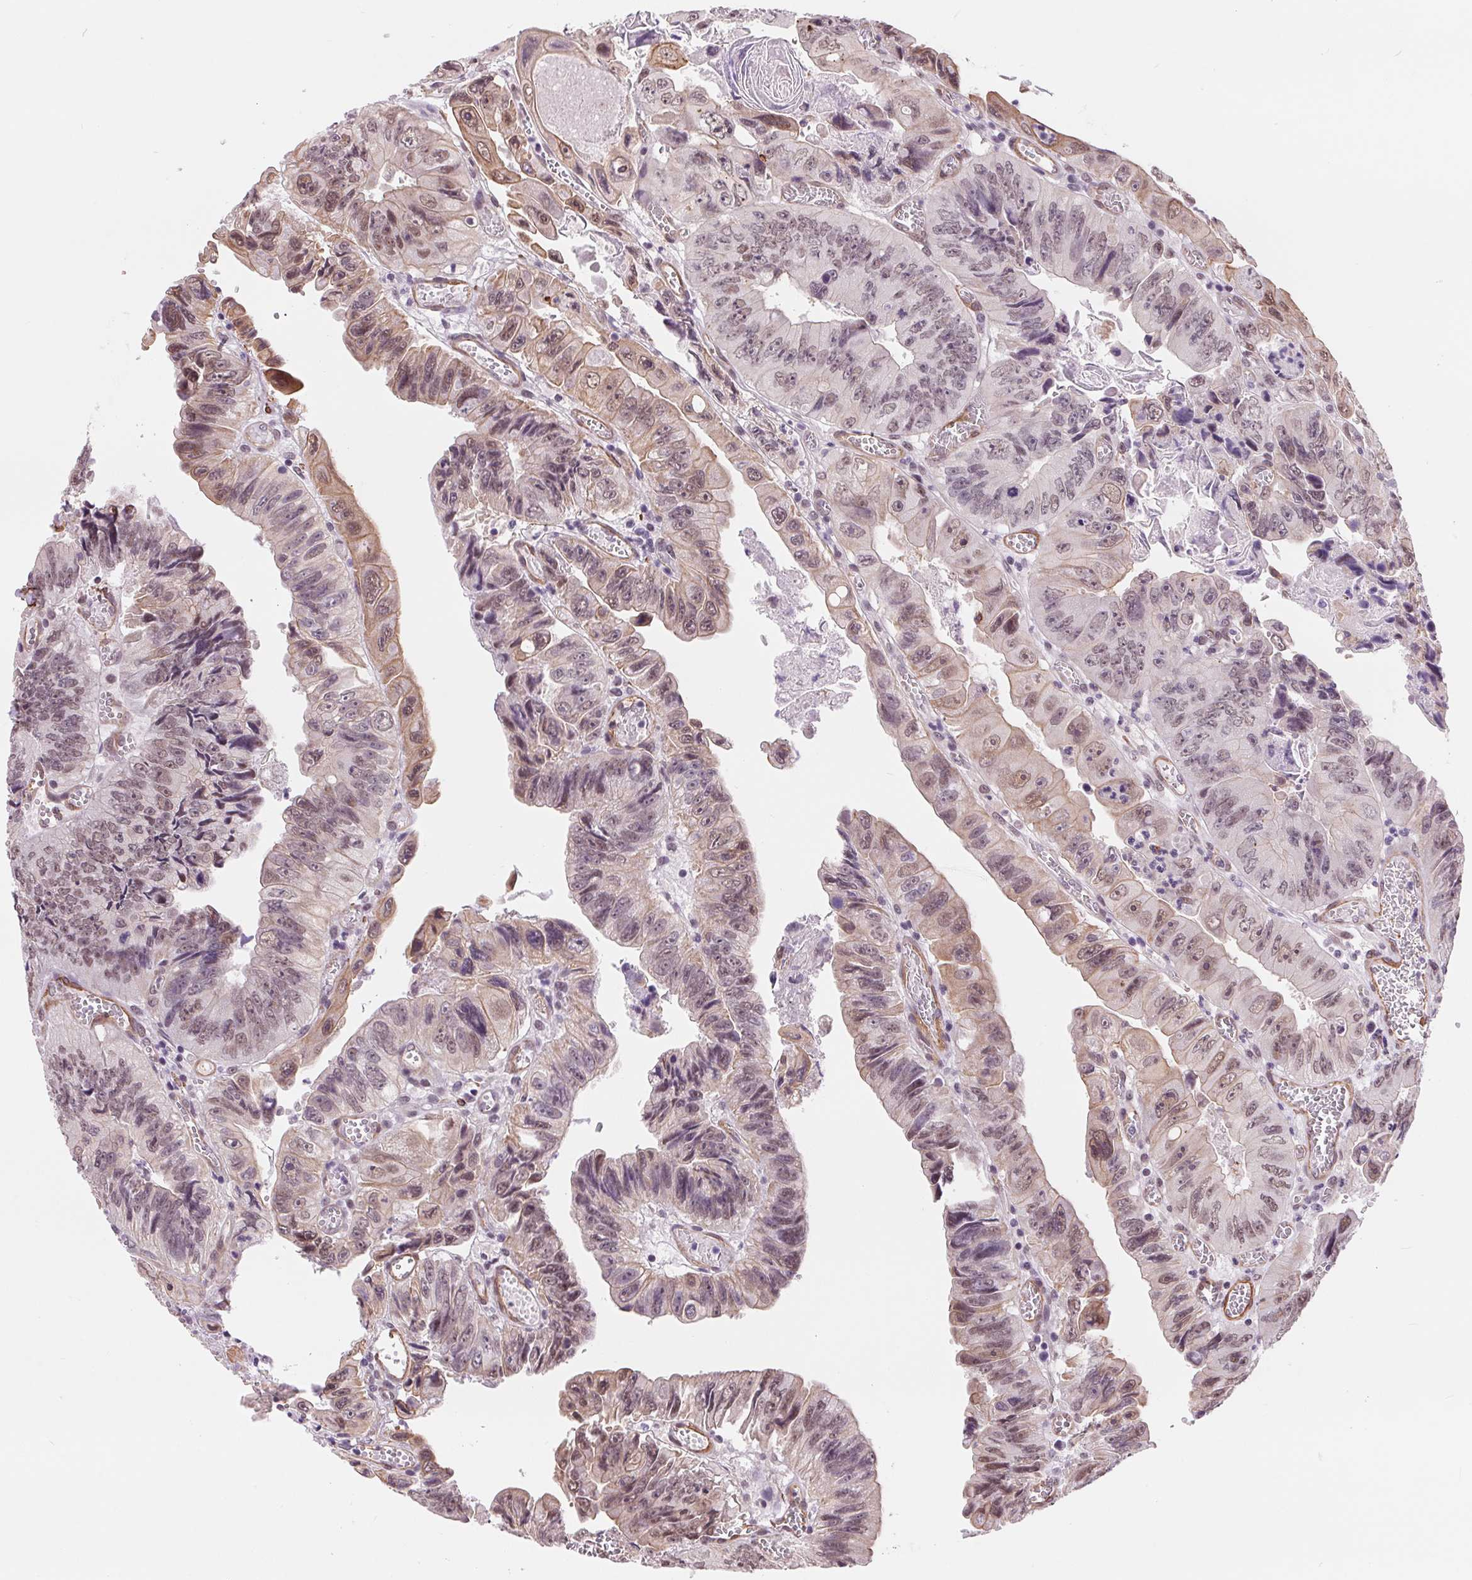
{"staining": {"intensity": "weak", "quantity": ">75%", "location": "cytoplasmic/membranous,nuclear"}, "tissue": "colorectal cancer", "cell_type": "Tumor cells", "image_type": "cancer", "snomed": [{"axis": "morphology", "description": "Adenocarcinoma, NOS"}, {"axis": "topography", "description": "Colon"}], "caption": "IHC image of neoplastic tissue: adenocarcinoma (colorectal) stained using immunohistochemistry (IHC) displays low levels of weak protein expression localized specifically in the cytoplasmic/membranous and nuclear of tumor cells, appearing as a cytoplasmic/membranous and nuclear brown color.", "gene": "BCAT1", "patient": {"sex": "female", "age": 84}}